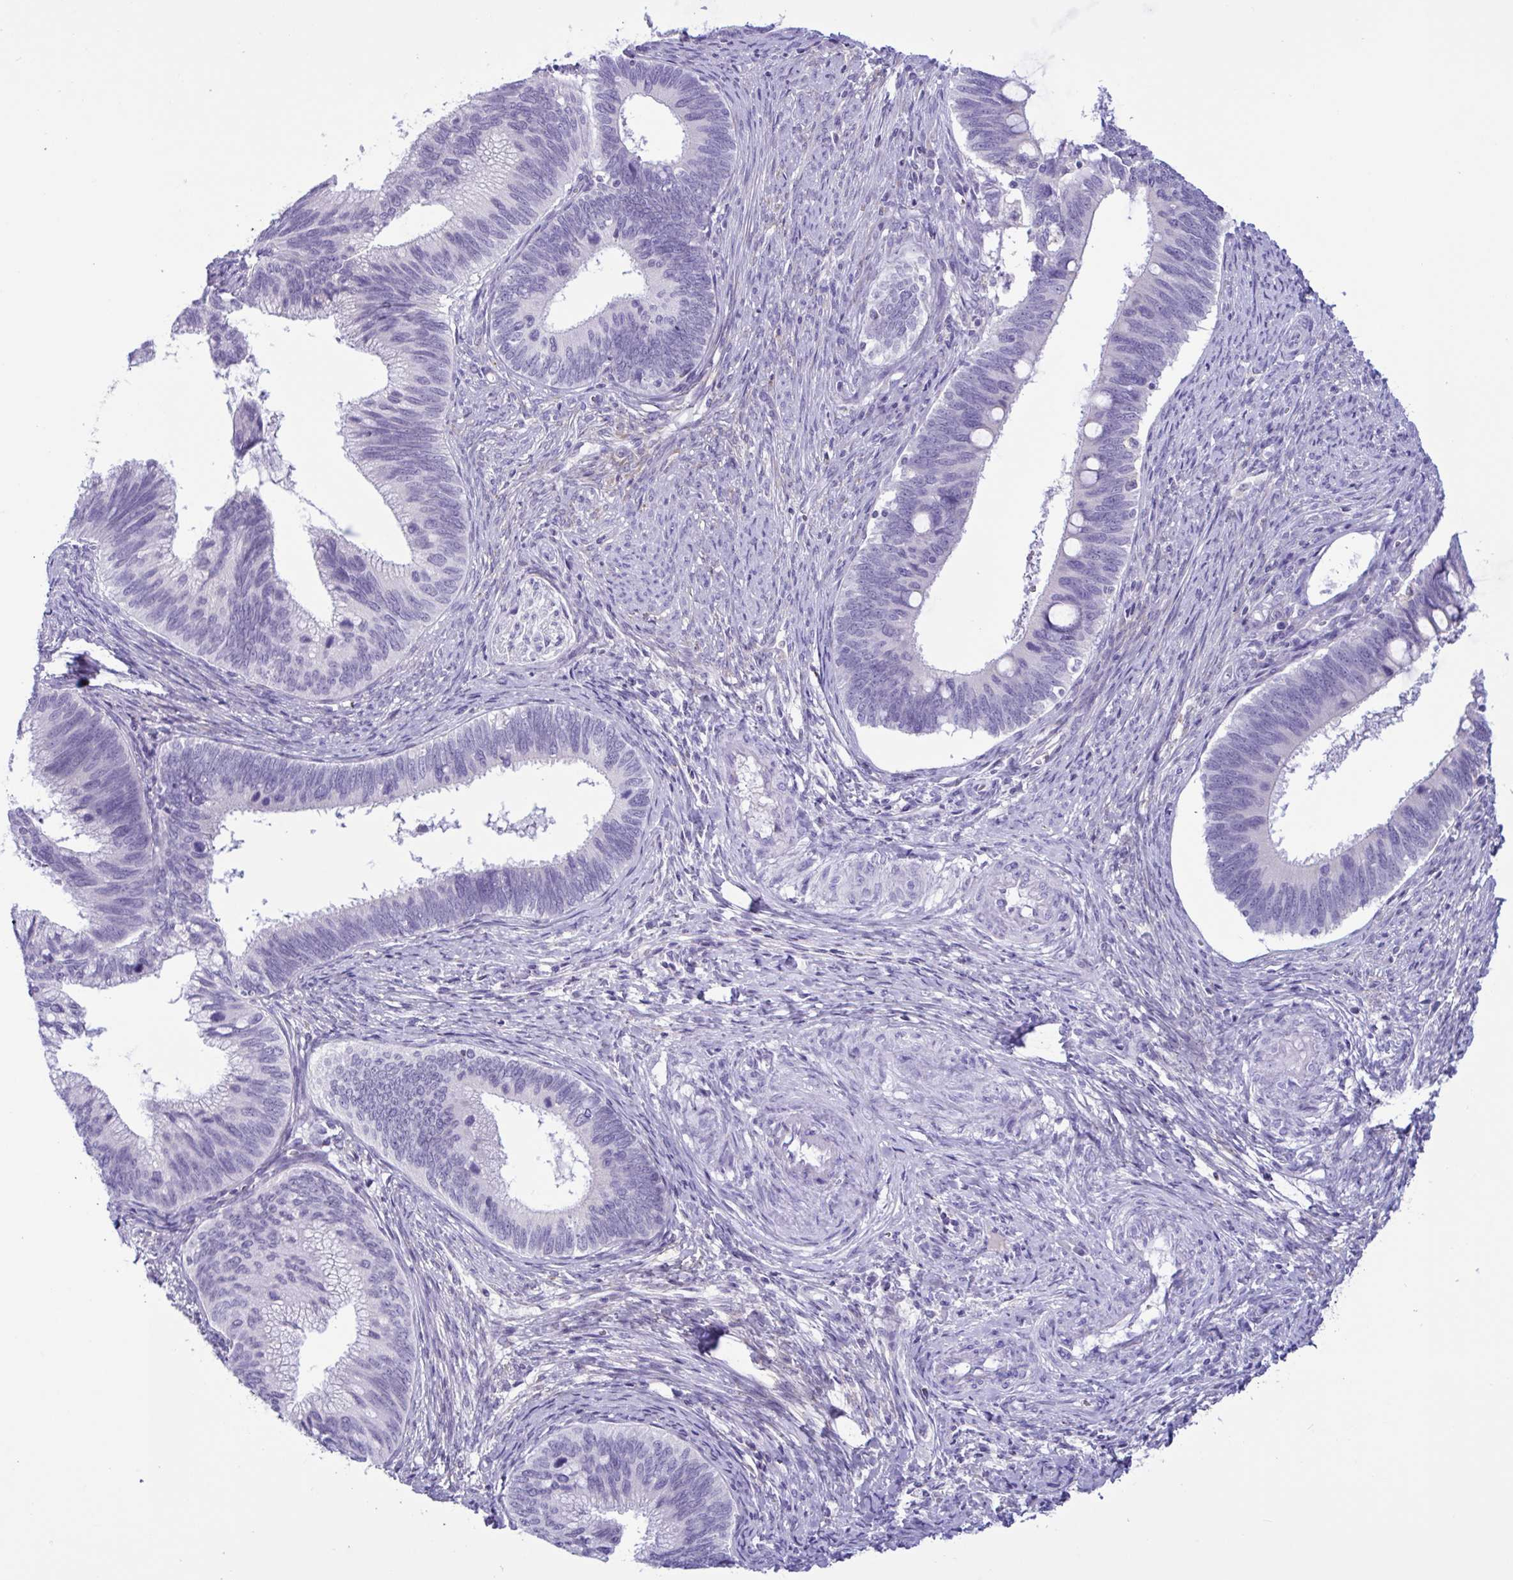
{"staining": {"intensity": "negative", "quantity": "none", "location": "none"}, "tissue": "cervical cancer", "cell_type": "Tumor cells", "image_type": "cancer", "snomed": [{"axis": "morphology", "description": "Adenocarcinoma, NOS"}, {"axis": "topography", "description": "Cervix"}], "caption": "A high-resolution micrograph shows immunohistochemistry (IHC) staining of cervical cancer (adenocarcinoma), which displays no significant positivity in tumor cells.", "gene": "SREBF1", "patient": {"sex": "female", "age": 42}}